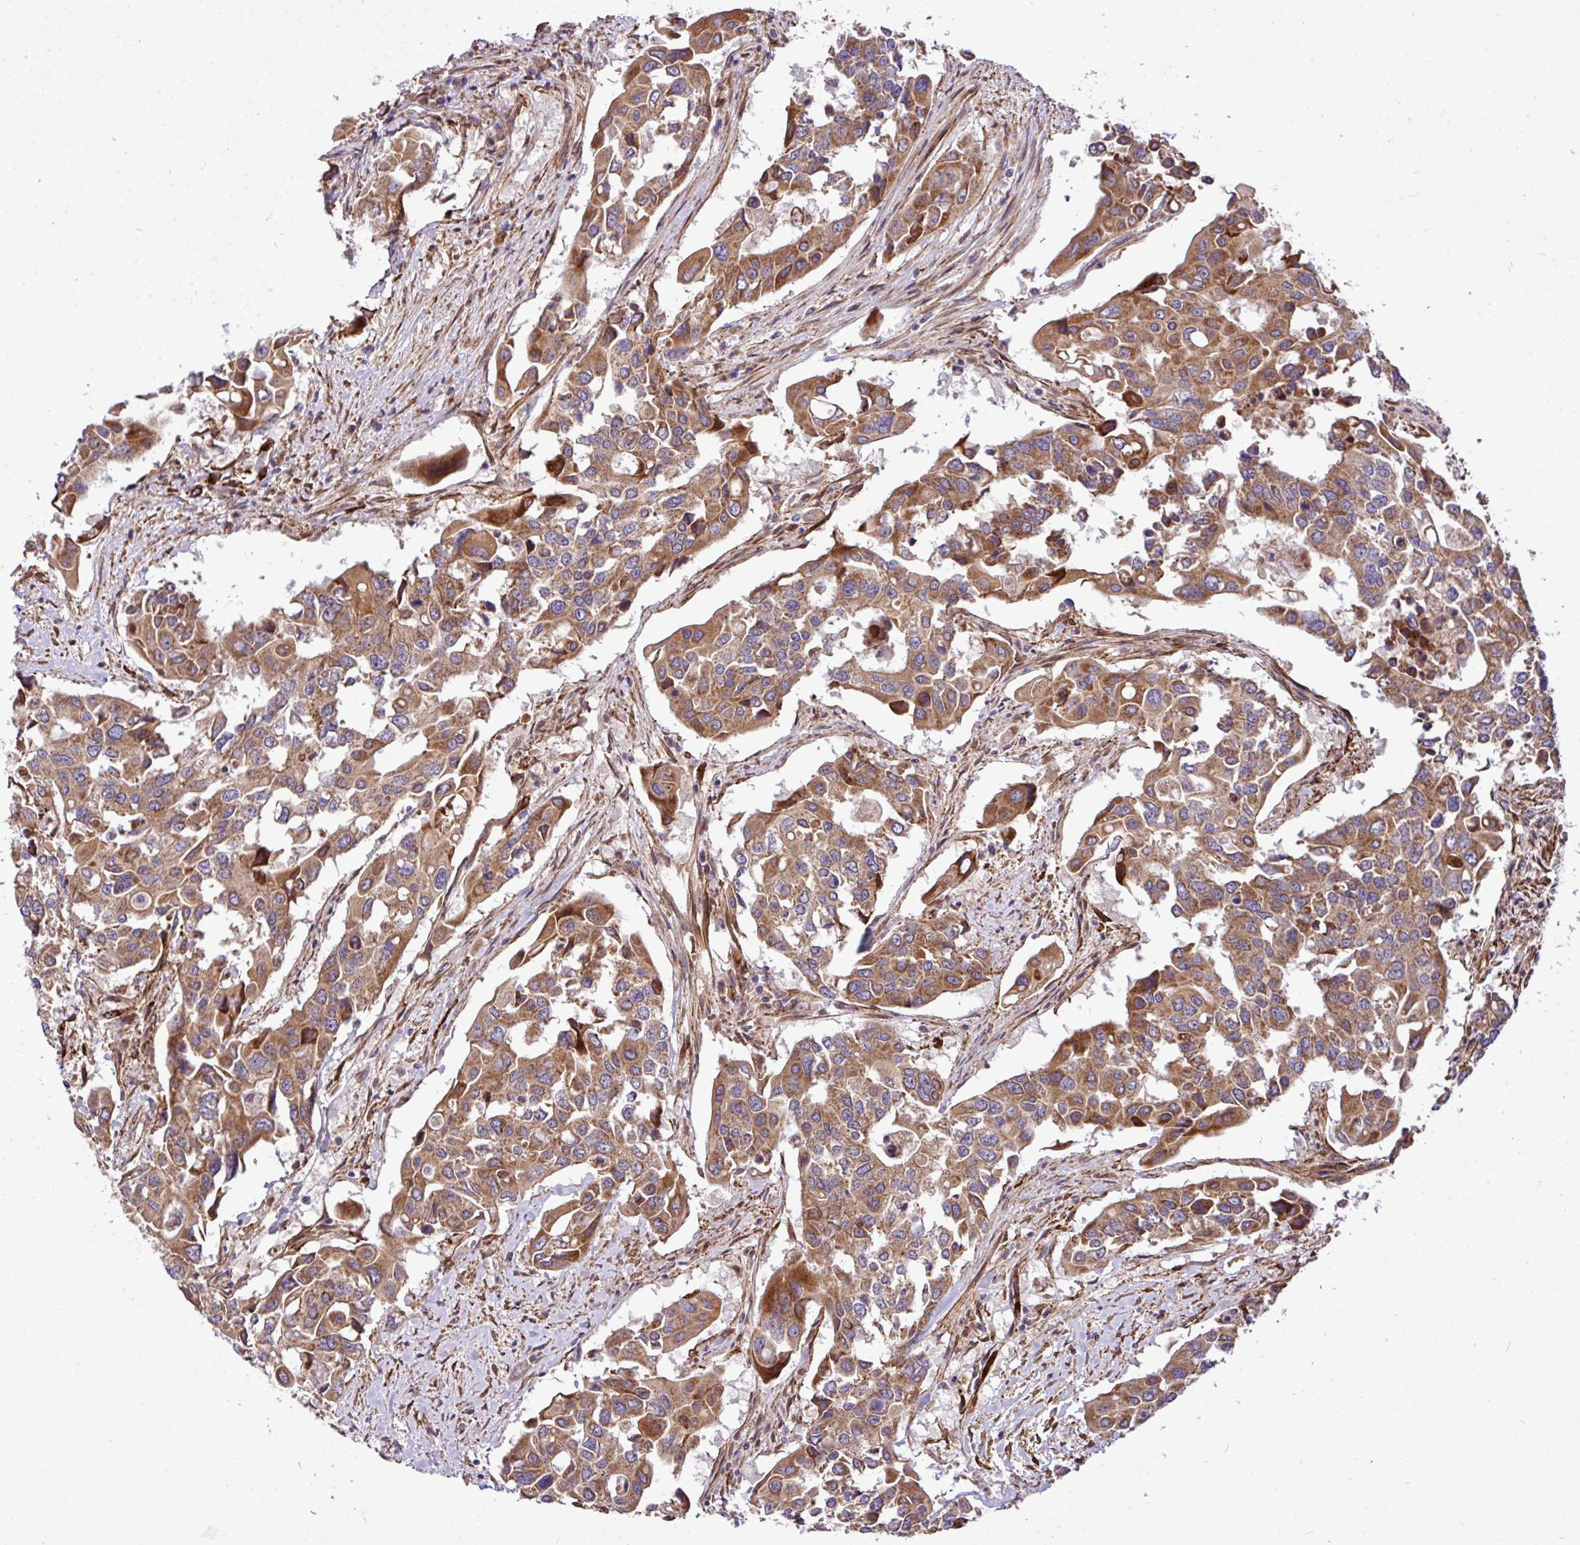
{"staining": {"intensity": "moderate", "quantity": ">75%", "location": "cytoplasmic/membranous"}, "tissue": "colorectal cancer", "cell_type": "Tumor cells", "image_type": "cancer", "snomed": [{"axis": "morphology", "description": "Adenocarcinoma, NOS"}, {"axis": "topography", "description": "Colon"}], "caption": "The image reveals immunohistochemical staining of colorectal adenocarcinoma. There is moderate cytoplasmic/membranous staining is seen in approximately >75% of tumor cells. The staining was performed using DAB, with brown indicating positive protein expression. Nuclei are stained blue with hematoxylin.", "gene": "FAM47E", "patient": {"sex": "male", "age": 77}}